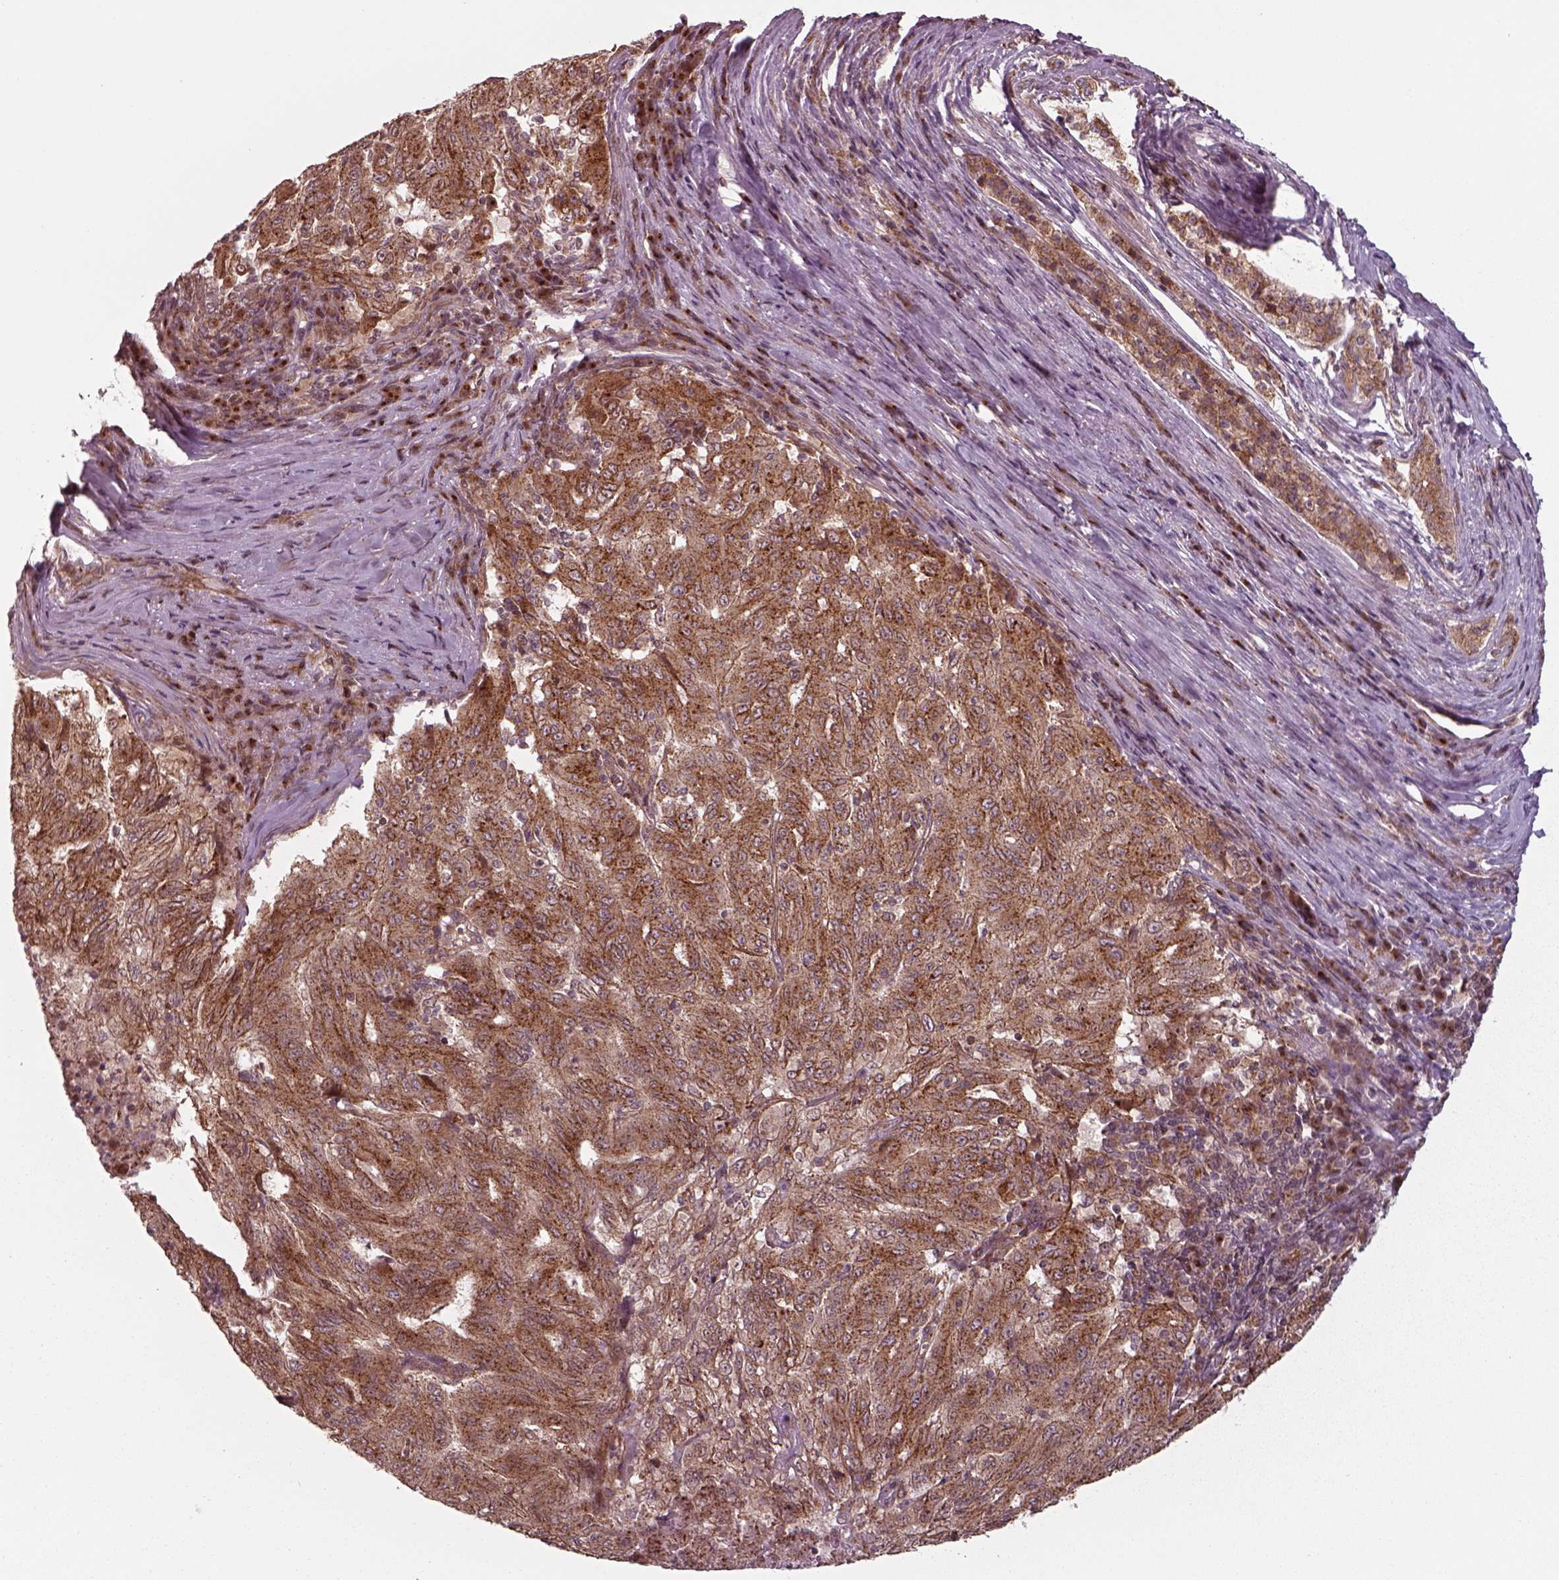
{"staining": {"intensity": "moderate", "quantity": ">75%", "location": "cytoplasmic/membranous"}, "tissue": "pancreatic cancer", "cell_type": "Tumor cells", "image_type": "cancer", "snomed": [{"axis": "morphology", "description": "Adenocarcinoma, NOS"}, {"axis": "topography", "description": "Pancreas"}], "caption": "Tumor cells reveal medium levels of moderate cytoplasmic/membranous staining in about >75% of cells in pancreatic adenocarcinoma. The staining was performed using DAB (3,3'-diaminobenzidine), with brown indicating positive protein expression. Nuclei are stained blue with hematoxylin.", "gene": "CHMP3", "patient": {"sex": "male", "age": 63}}